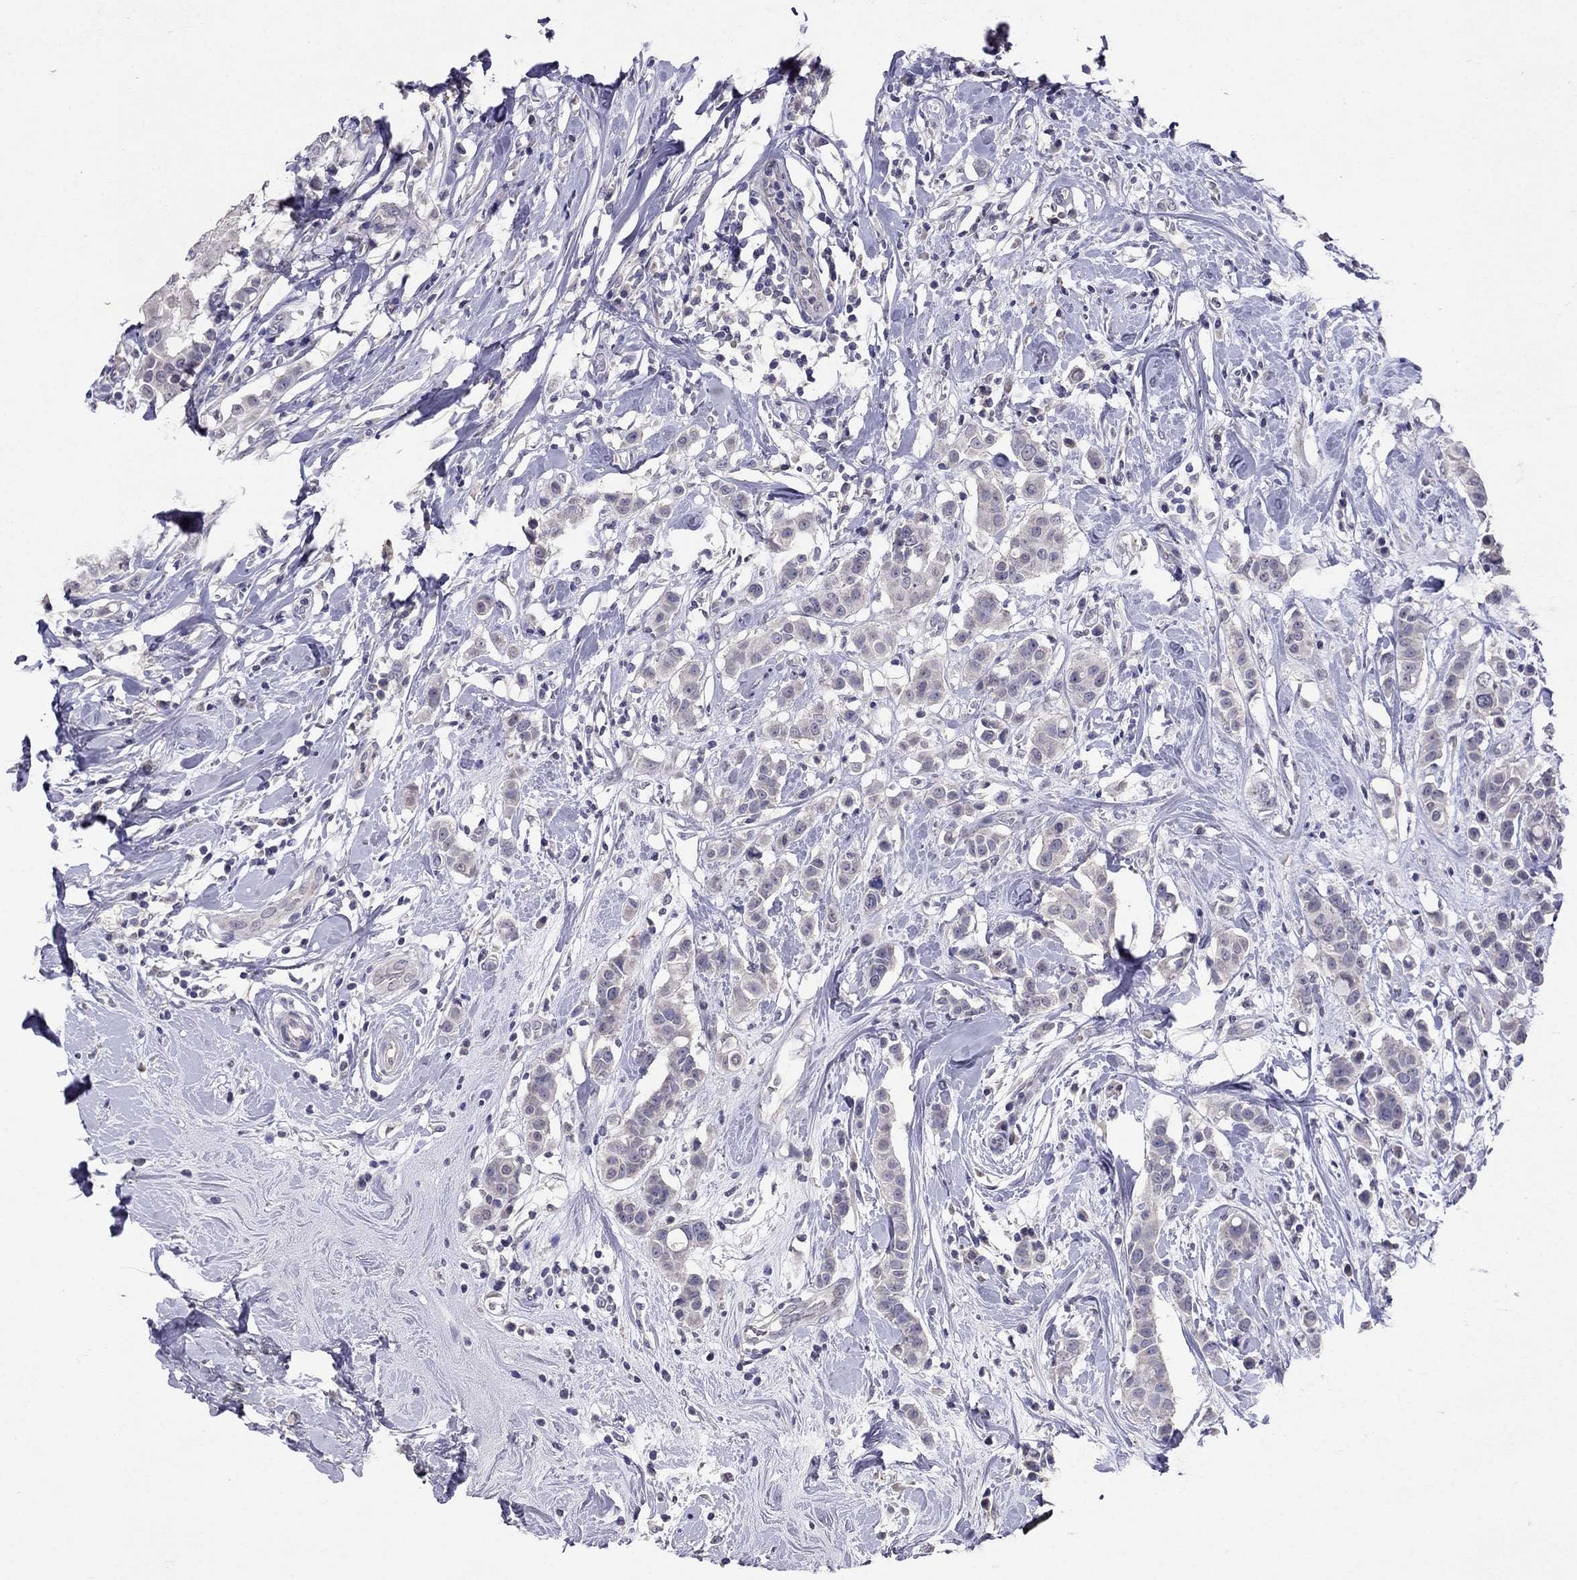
{"staining": {"intensity": "negative", "quantity": "none", "location": "none"}, "tissue": "breast cancer", "cell_type": "Tumor cells", "image_type": "cancer", "snomed": [{"axis": "morphology", "description": "Duct carcinoma"}, {"axis": "topography", "description": "Breast"}], "caption": "This is an immunohistochemistry (IHC) histopathology image of breast cancer. There is no expression in tumor cells.", "gene": "FST", "patient": {"sex": "female", "age": 27}}